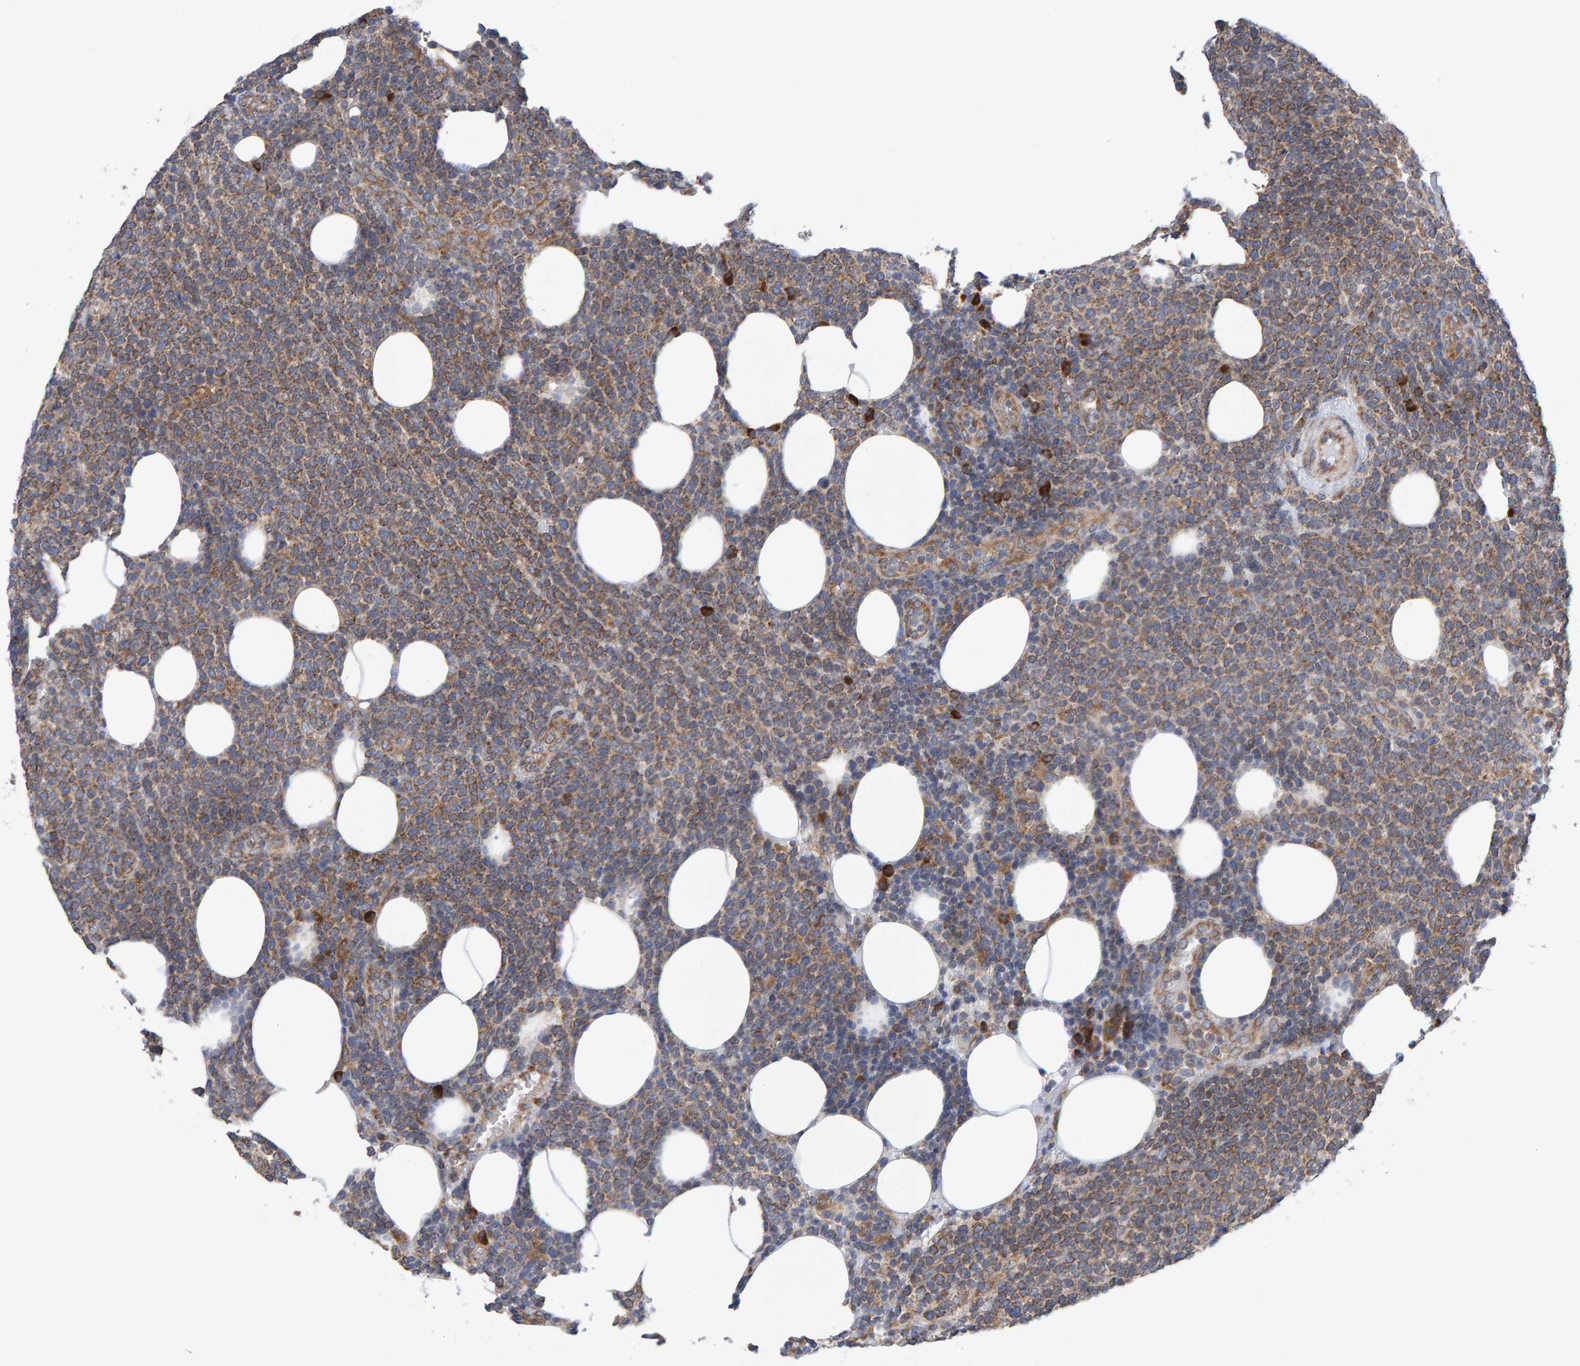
{"staining": {"intensity": "moderate", "quantity": ">75%", "location": "cytoplasmic/membranous"}, "tissue": "lymphoma", "cell_type": "Tumor cells", "image_type": "cancer", "snomed": [{"axis": "morphology", "description": "Malignant lymphoma, non-Hodgkin's type, High grade"}, {"axis": "topography", "description": "Lymph node"}], "caption": "Protein positivity by immunohistochemistry reveals moderate cytoplasmic/membranous staining in about >75% of tumor cells in high-grade malignant lymphoma, non-Hodgkin's type.", "gene": "CDK5RAP3", "patient": {"sex": "male", "age": 61}}